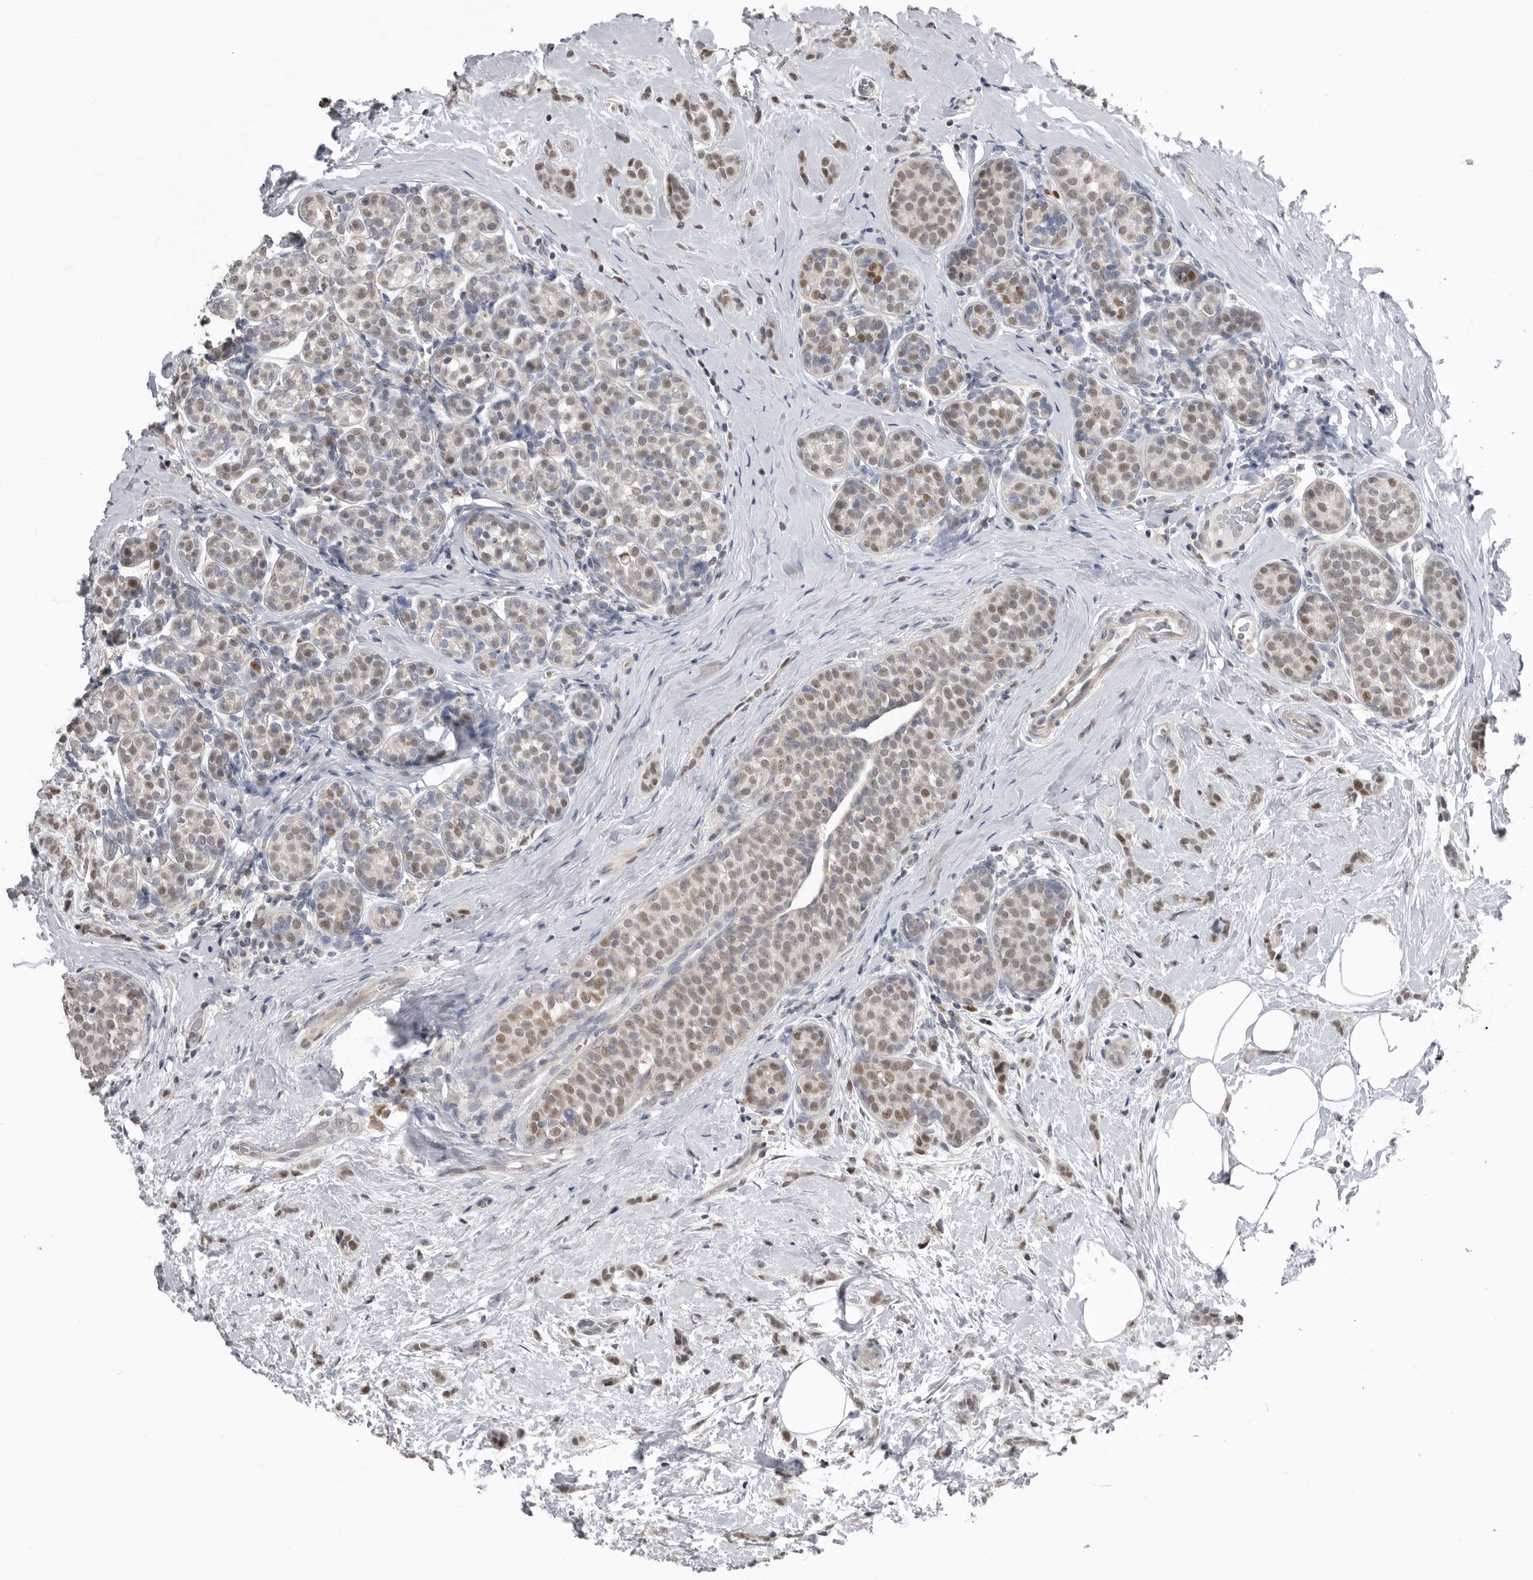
{"staining": {"intensity": "moderate", "quantity": ">75%", "location": "nuclear"}, "tissue": "breast cancer", "cell_type": "Tumor cells", "image_type": "cancer", "snomed": [{"axis": "morphology", "description": "Lobular carcinoma, in situ"}, {"axis": "morphology", "description": "Lobular carcinoma"}, {"axis": "topography", "description": "Breast"}], "caption": "Breast cancer (lobular carcinoma) was stained to show a protein in brown. There is medium levels of moderate nuclear positivity in about >75% of tumor cells. Nuclei are stained in blue.", "gene": "SMARCC1", "patient": {"sex": "female", "age": 41}}